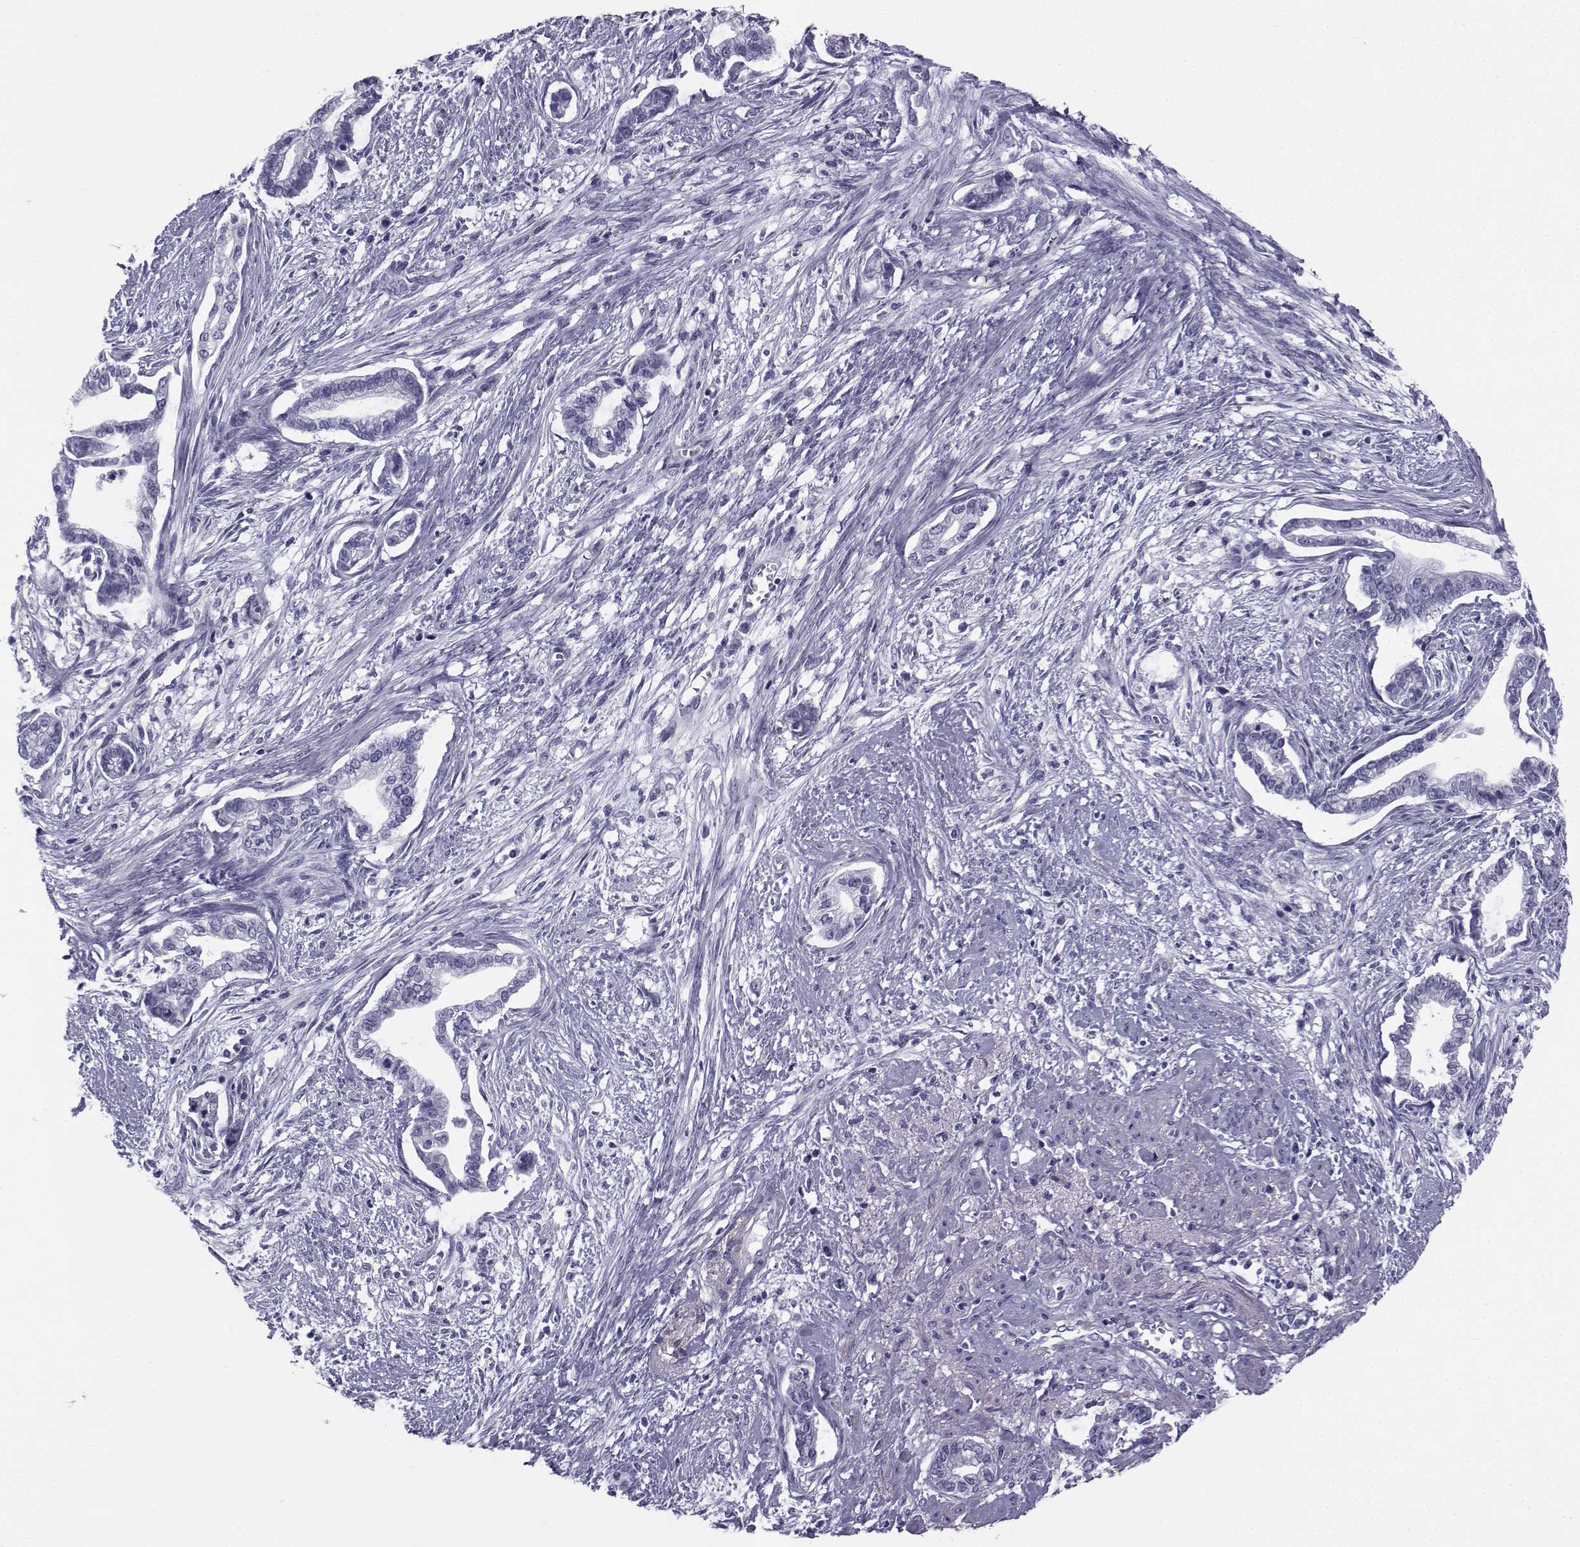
{"staining": {"intensity": "negative", "quantity": "none", "location": "none"}, "tissue": "cervical cancer", "cell_type": "Tumor cells", "image_type": "cancer", "snomed": [{"axis": "morphology", "description": "Adenocarcinoma, NOS"}, {"axis": "topography", "description": "Cervix"}], "caption": "This is an immunohistochemistry photomicrograph of human cervical adenocarcinoma. There is no positivity in tumor cells.", "gene": "SPANXD", "patient": {"sex": "female", "age": 62}}